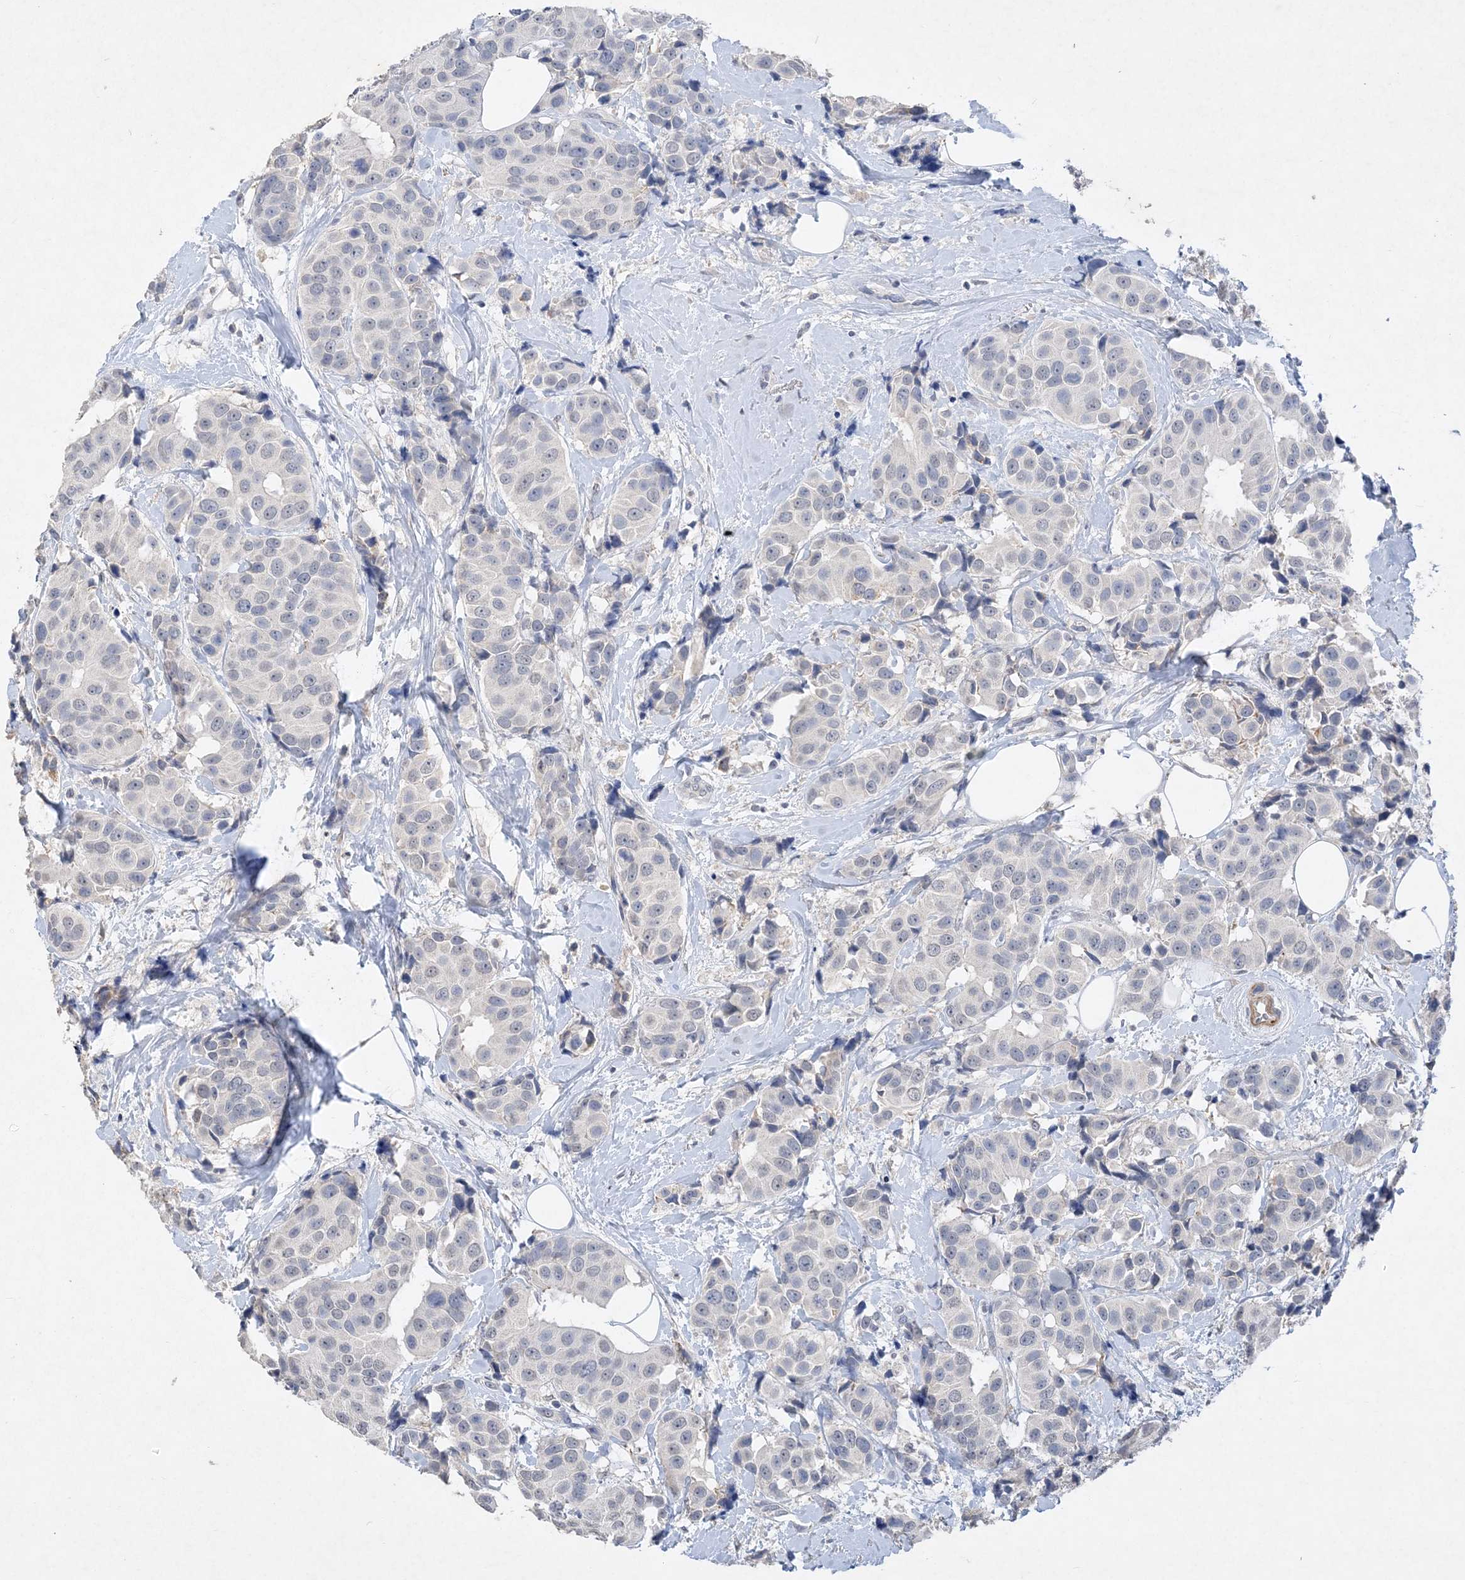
{"staining": {"intensity": "negative", "quantity": "none", "location": "none"}, "tissue": "breast cancer", "cell_type": "Tumor cells", "image_type": "cancer", "snomed": [{"axis": "morphology", "description": "Normal tissue, NOS"}, {"axis": "morphology", "description": "Duct carcinoma"}, {"axis": "topography", "description": "Breast"}], "caption": "Protein analysis of breast cancer (intraductal carcinoma) reveals no significant positivity in tumor cells.", "gene": "C11orf58", "patient": {"sex": "female", "age": 39}}